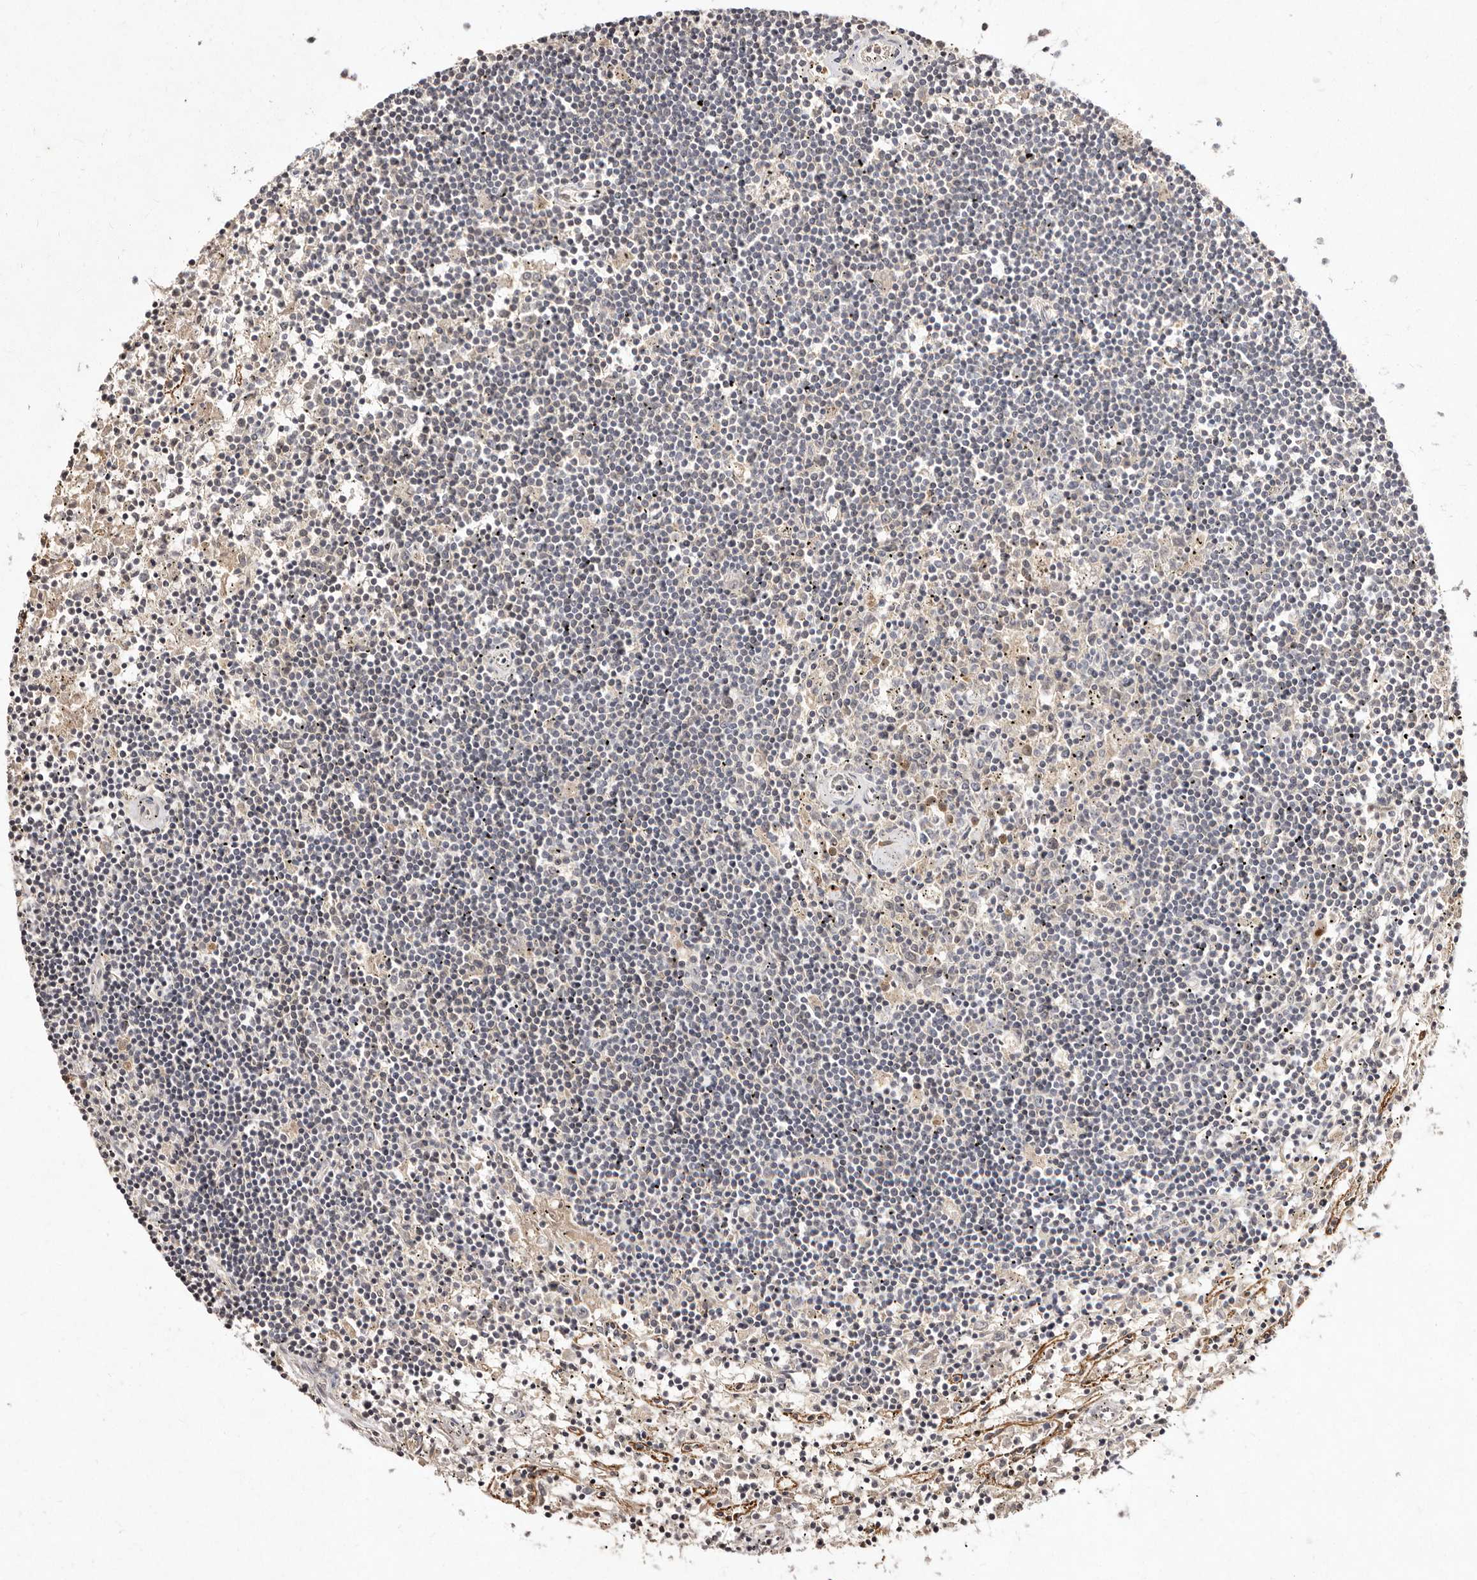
{"staining": {"intensity": "negative", "quantity": "none", "location": "none"}, "tissue": "lymphoma", "cell_type": "Tumor cells", "image_type": "cancer", "snomed": [{"axis": "morphology", "description": "Malignant lymphoma, non-Hodgkin's type, Low grade"}, {"axis": "topography", "description": "Spleen"}], "caption": "The immunohistochemistry (IHC) image has no significant staining in tumor cells of lymphoma tissue. (DAB IHC visualized using brightfield microscopy, high magnification).", "gene": "LCORL", "patient": {"sex": "male", "age": 76}}